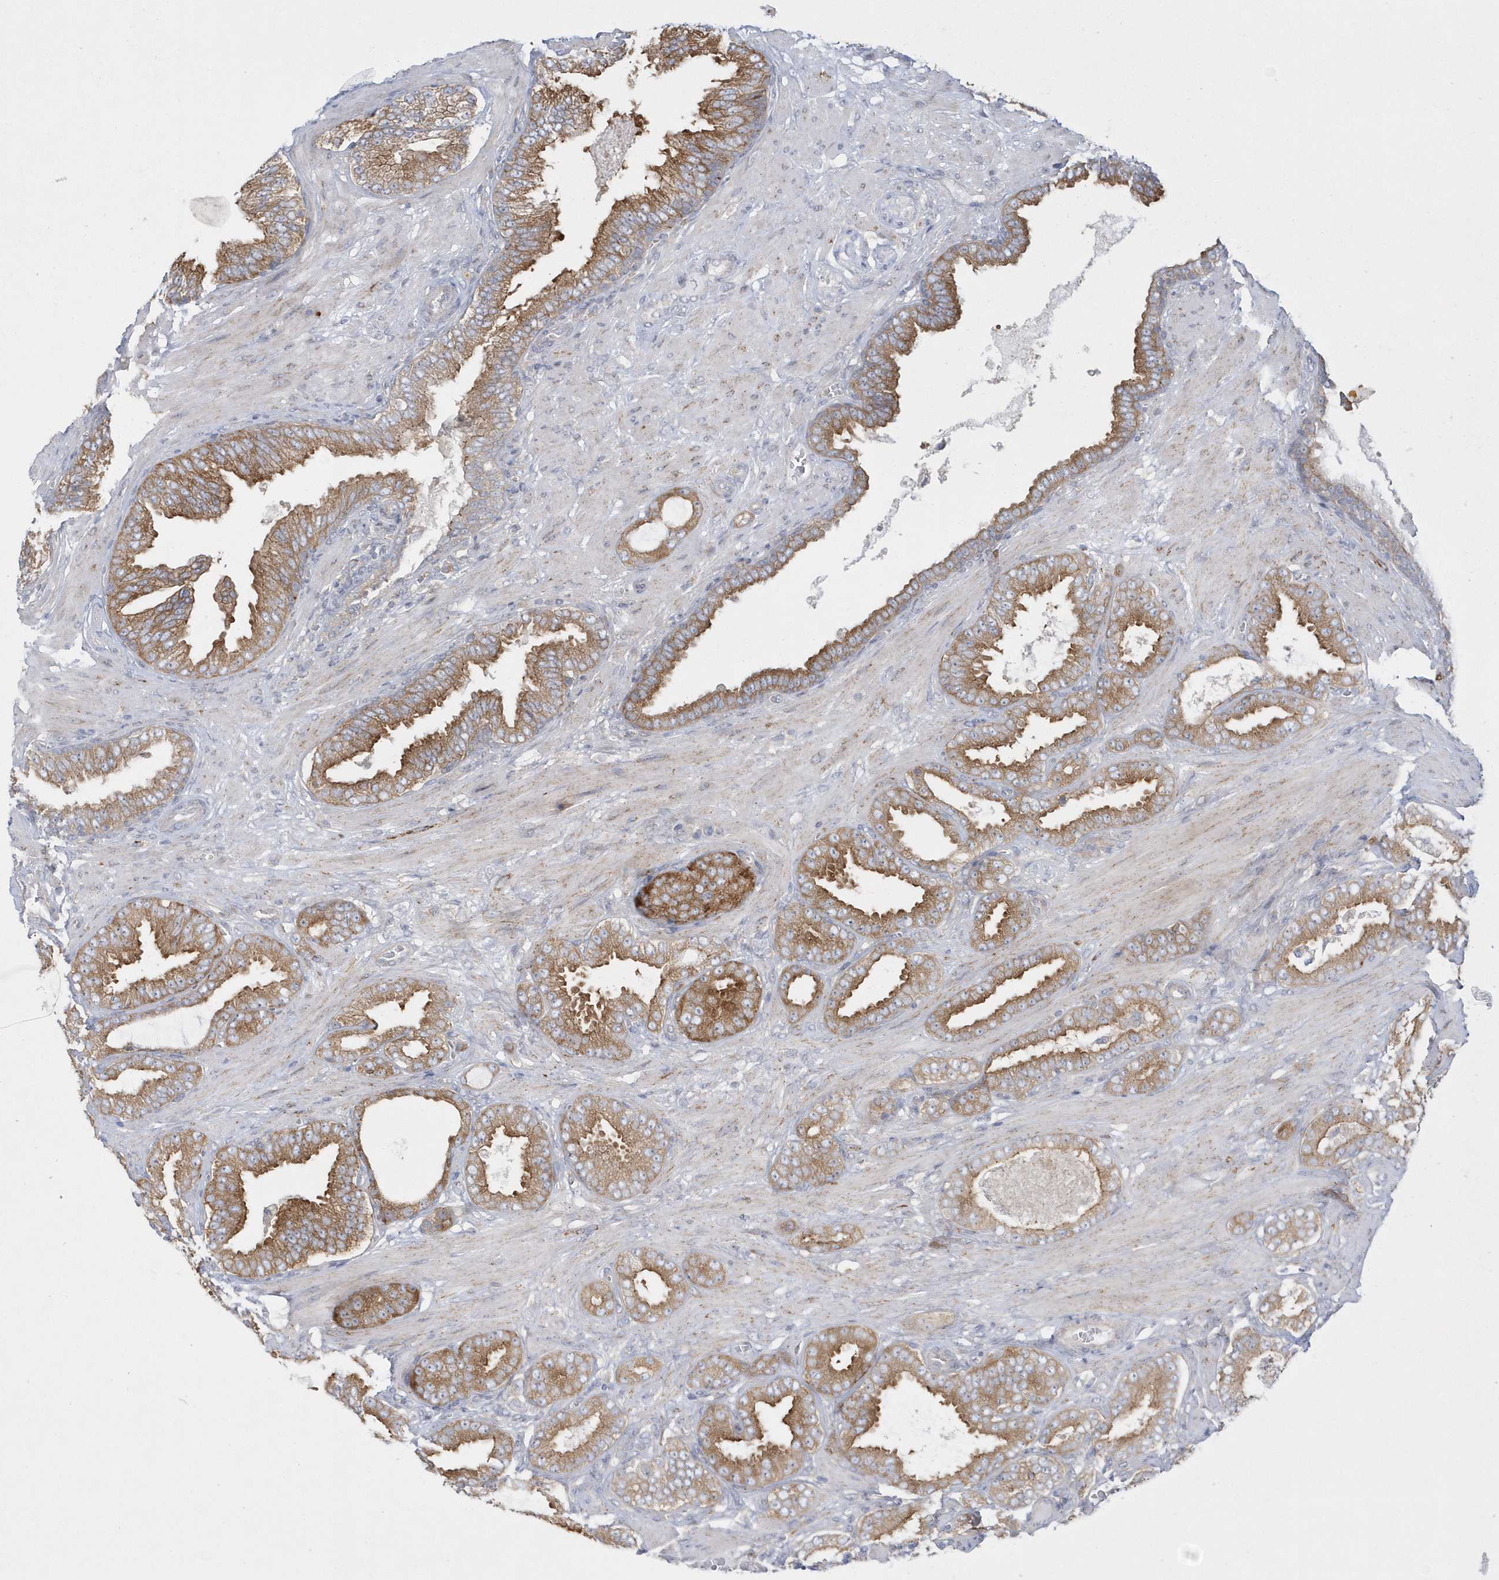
{"staining": {"intensity": "moderate", "quantity": ">75%", "location": "cytoplasmic/membranous"}, "tissue": "prostate cancer", "cell_type": "Tumor cells", "image_type": "cancer", "snomed": [{"axis": "morphology", "description": "Adenocarcinoma, Low grade"}, {"axis": "topography", "description": "Prostate"}], "caption": "Prostate cancer stained with DAB IHC reveals medium levels of moderate cytoplasmic/membranous positivity in about >75% of tumor cells.", "gene": "DNAJC18", "patient": {"sex": "male", "age": 63}}